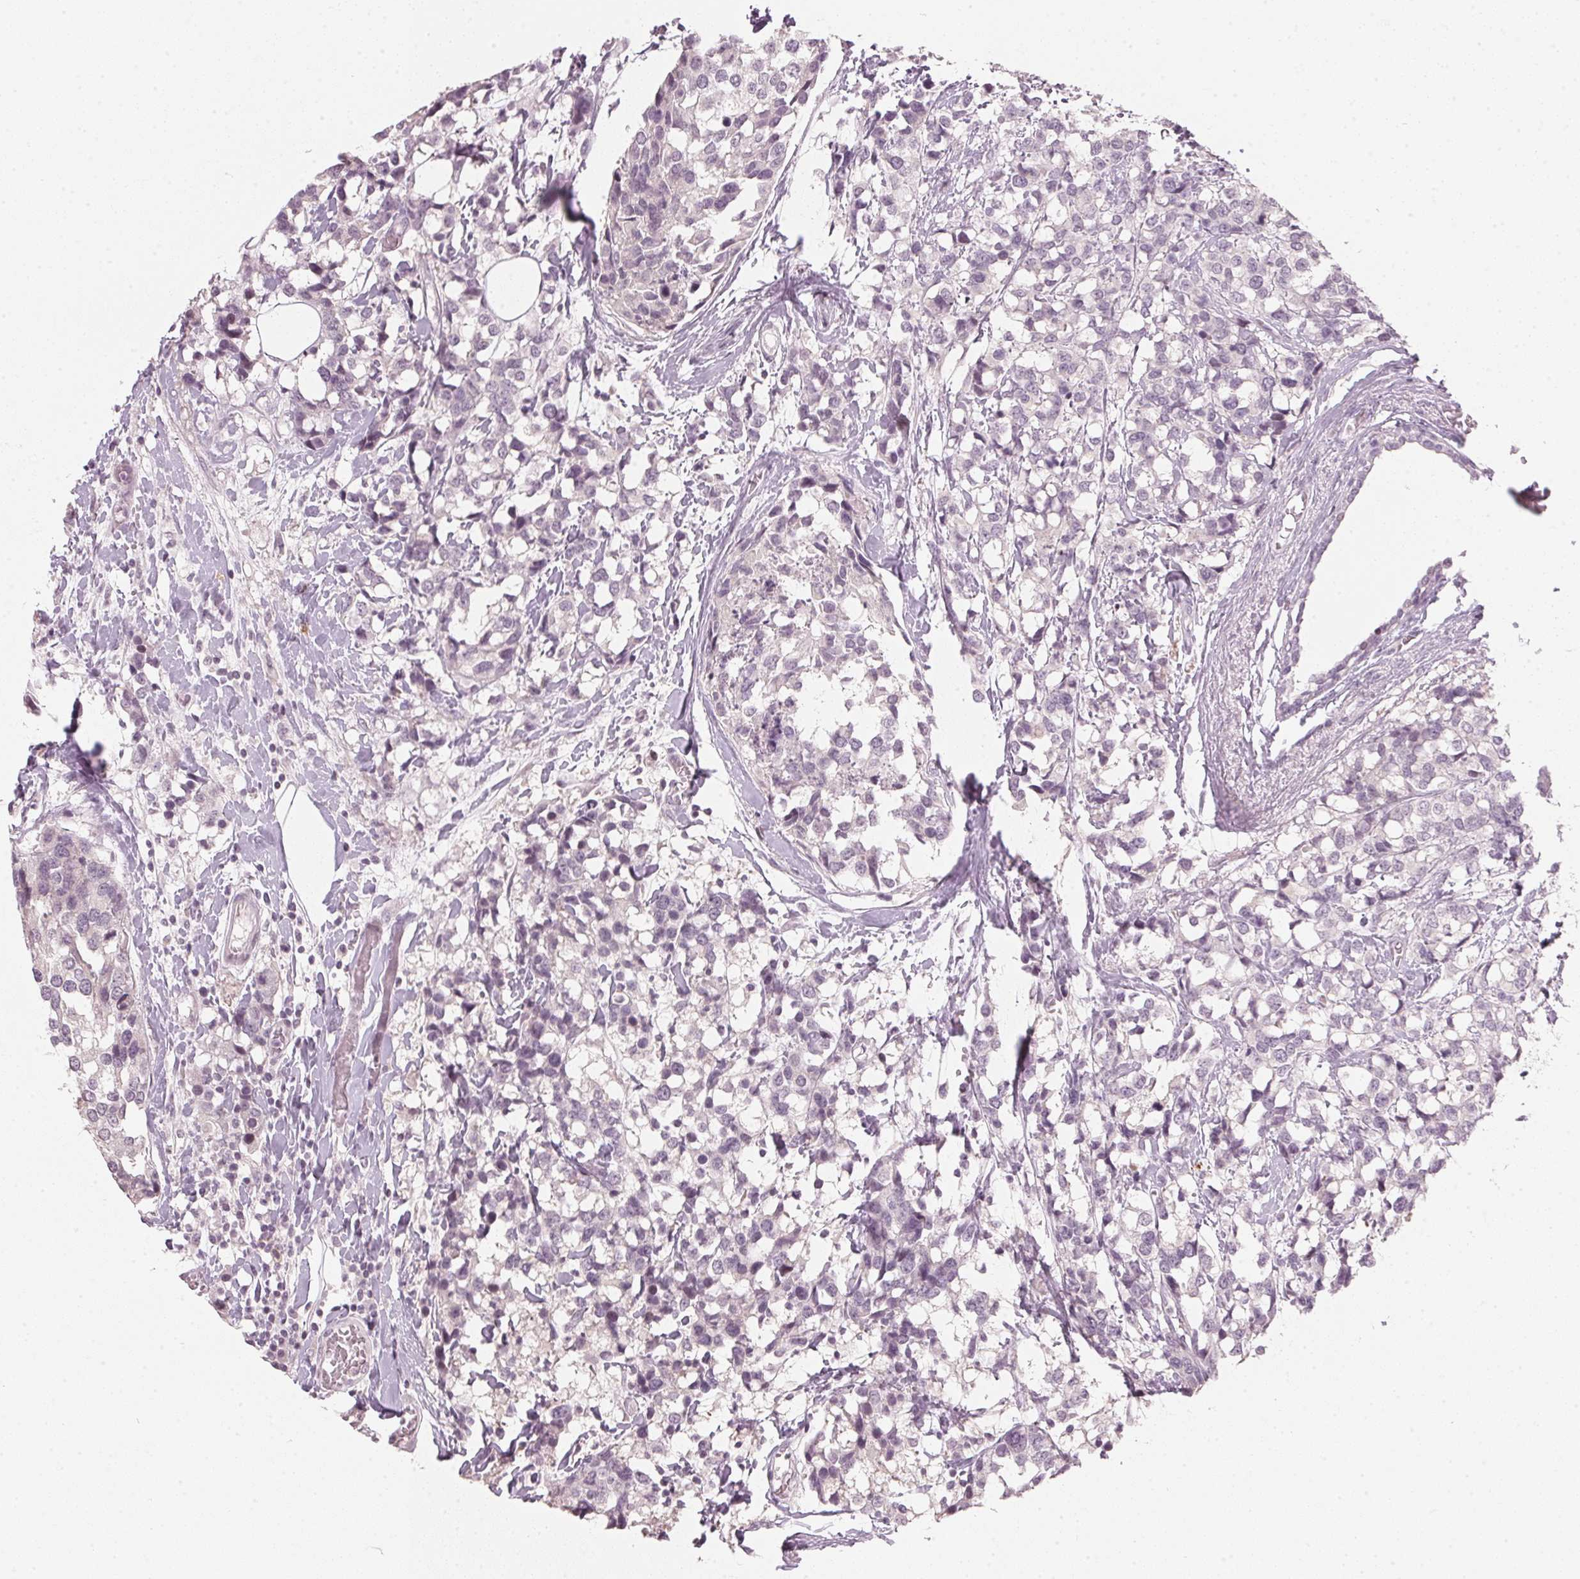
{"staining": {"intensity": "negative", "quantity": "none", "location": "none"}, "tissue": "breast cancer", "cell_type": "Tumor cells", "image_type": "cancer", "snomed": [{"axis": "morphology", "description": "Lobular carcinoma"}, {"axis": "topography", "description": "Breast"}], "caption": "Tumor cells are negative for brown protein staining in breast cancer (lobular carcinoma).", "gene": "SFRP4", "patient": {"sex": "female", "age": 59}}